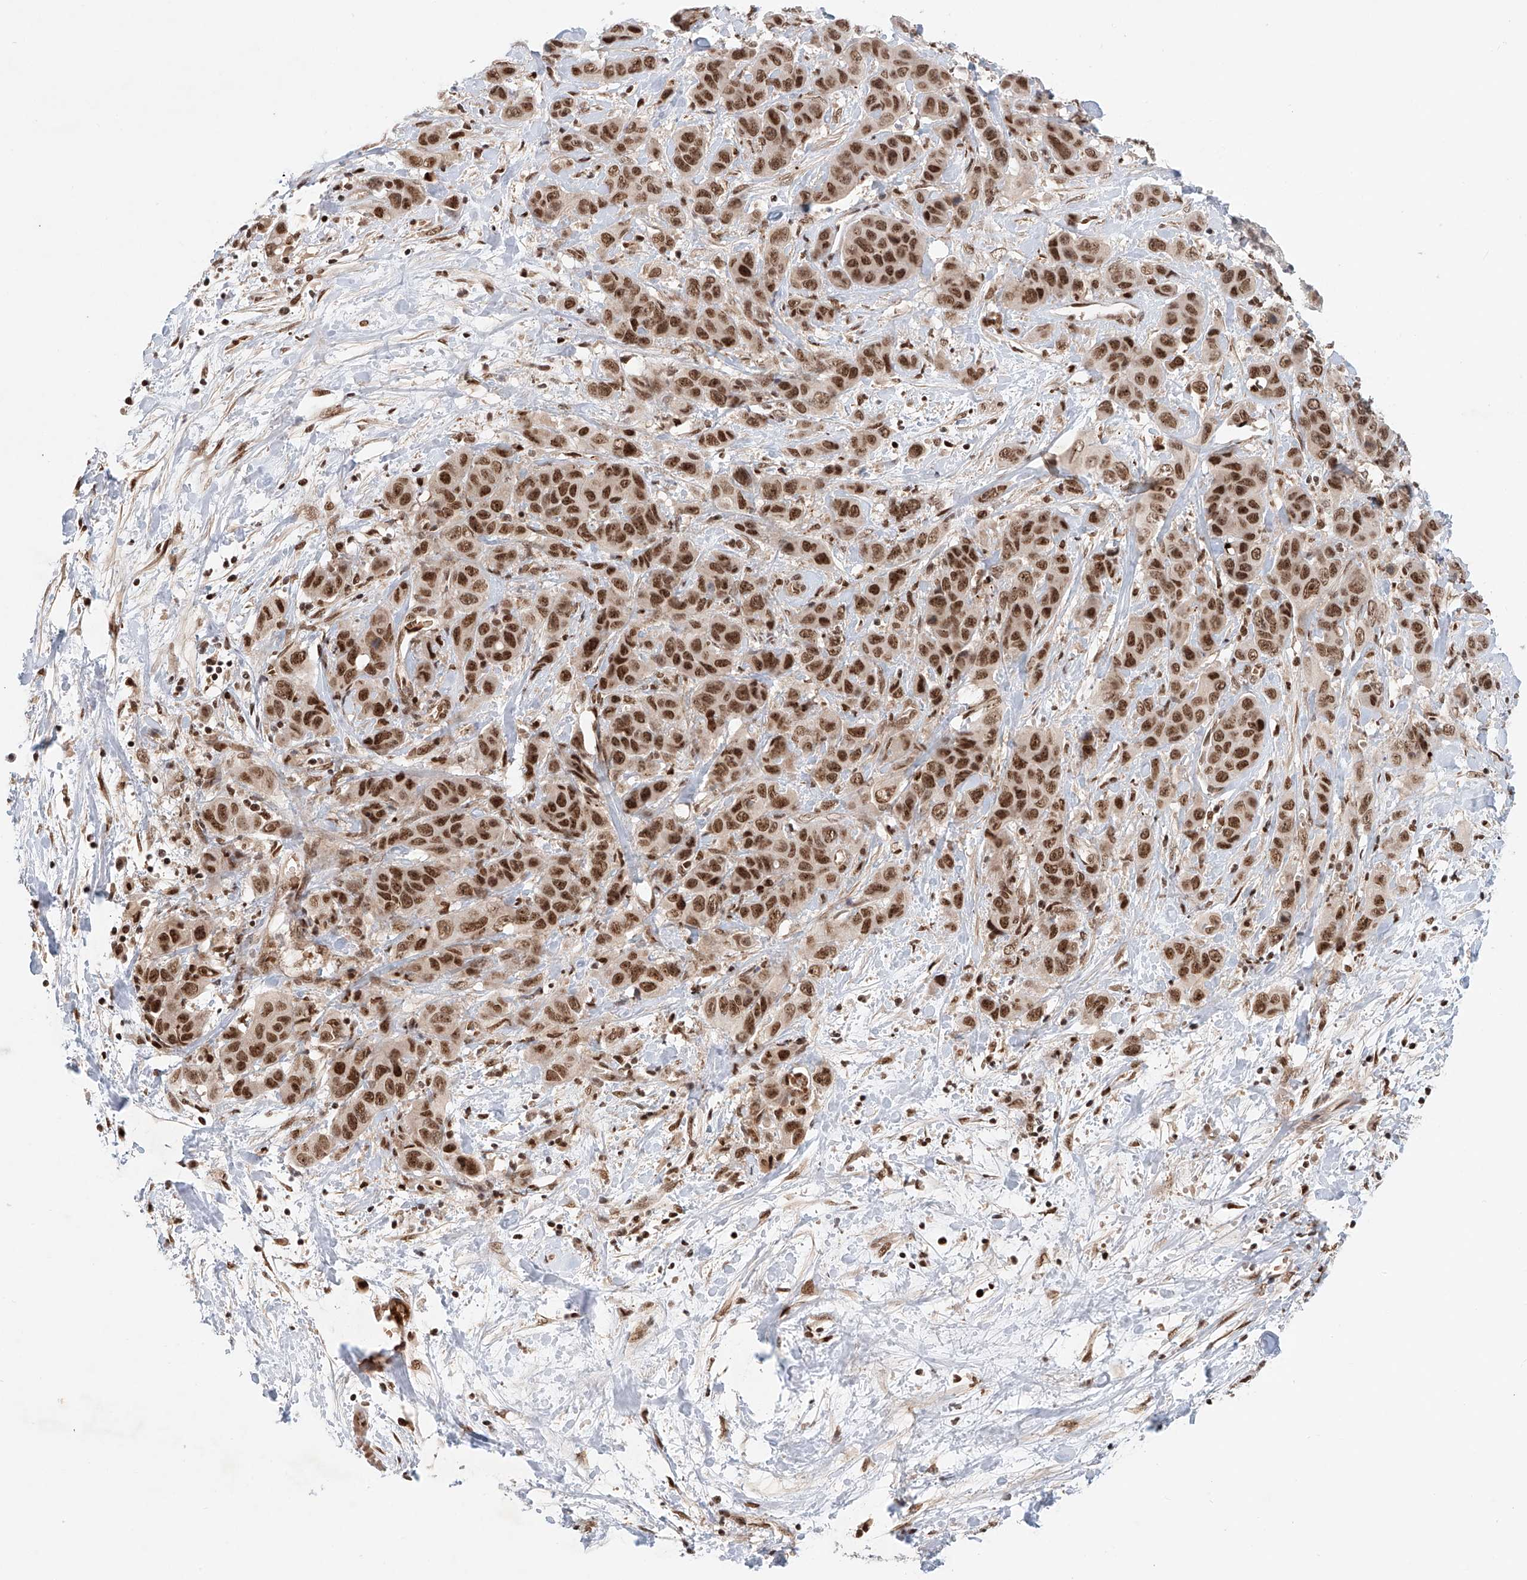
{"staining": {"intensity": "strong", "quantity": ">75%", "location": "nuclear"}, "tissue": "liver cancer", "cell_type": "Tumor cells", "image_type": "cancer", "snomed": [{"axis": "morphology", "description": "Cholangiocarcinoma"}, {"axis": "topography", "description": "Liver"}], "caption": "Approximately >75% of tumor cells in cholangiocarcinoma (liver) show strong nuclear protein expression as visualized by brown immunohistochemical staining.", "gene": "ZNF470", "patient": {"sex": "female", "age": 52}}